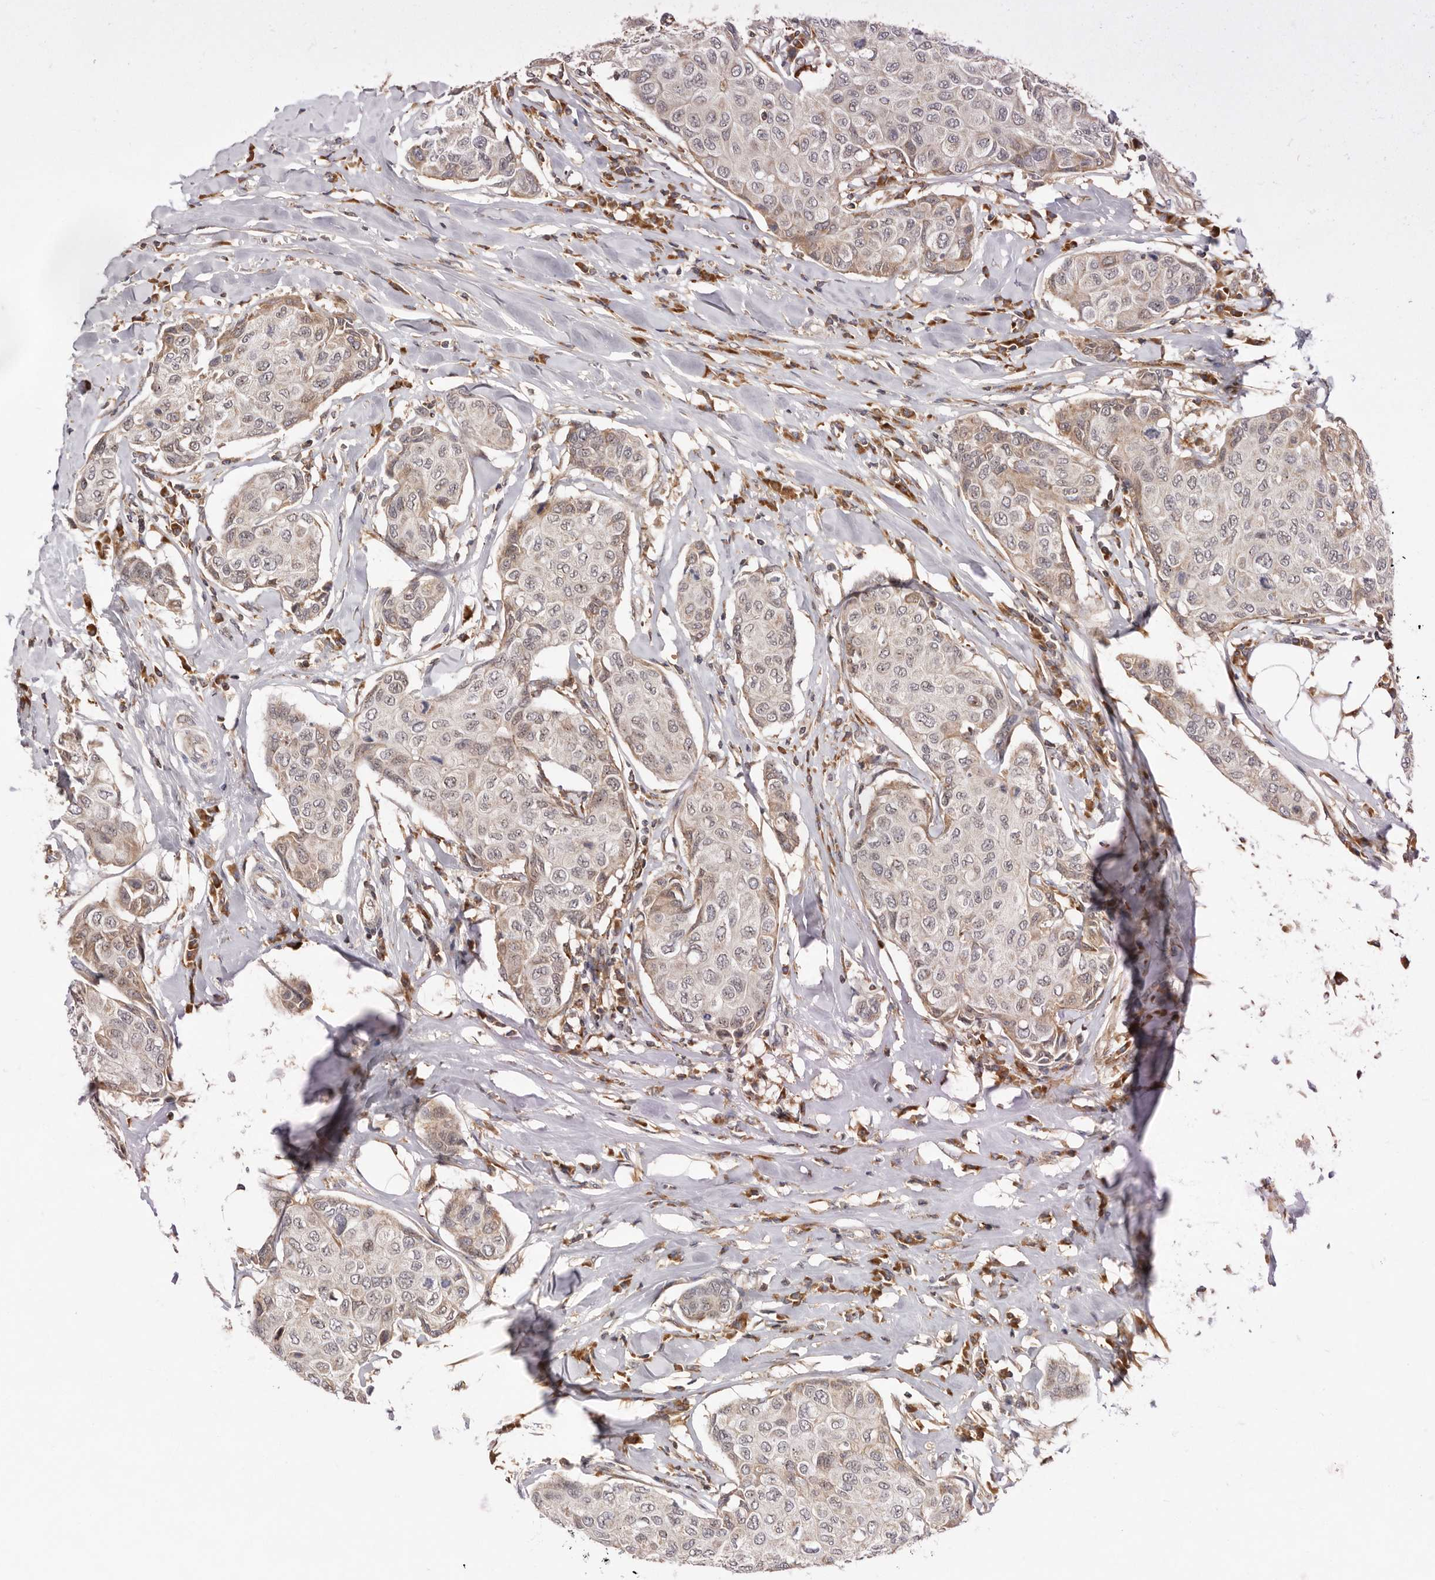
{"staining": {"intensity": "weak", "quantity": "<25%", "location": "cytoplasmic/membranous"}, "tissue": "breast cancer", "cell_type": "Tumor cells", "image_type": "cancer", "snomed": [{"axis": "morphology", "description": "Duct carcinoma"}, {"axis": "topography", "description": "Breast"}], "caption": "The histopathology image shows no staining of tumor cells in breast cancer. (DAB immunohistochemistry visualized using brightfield microscopy, high magnification).", "gene": "RNF213", "patient": {"sex": "female", "age": 80}}